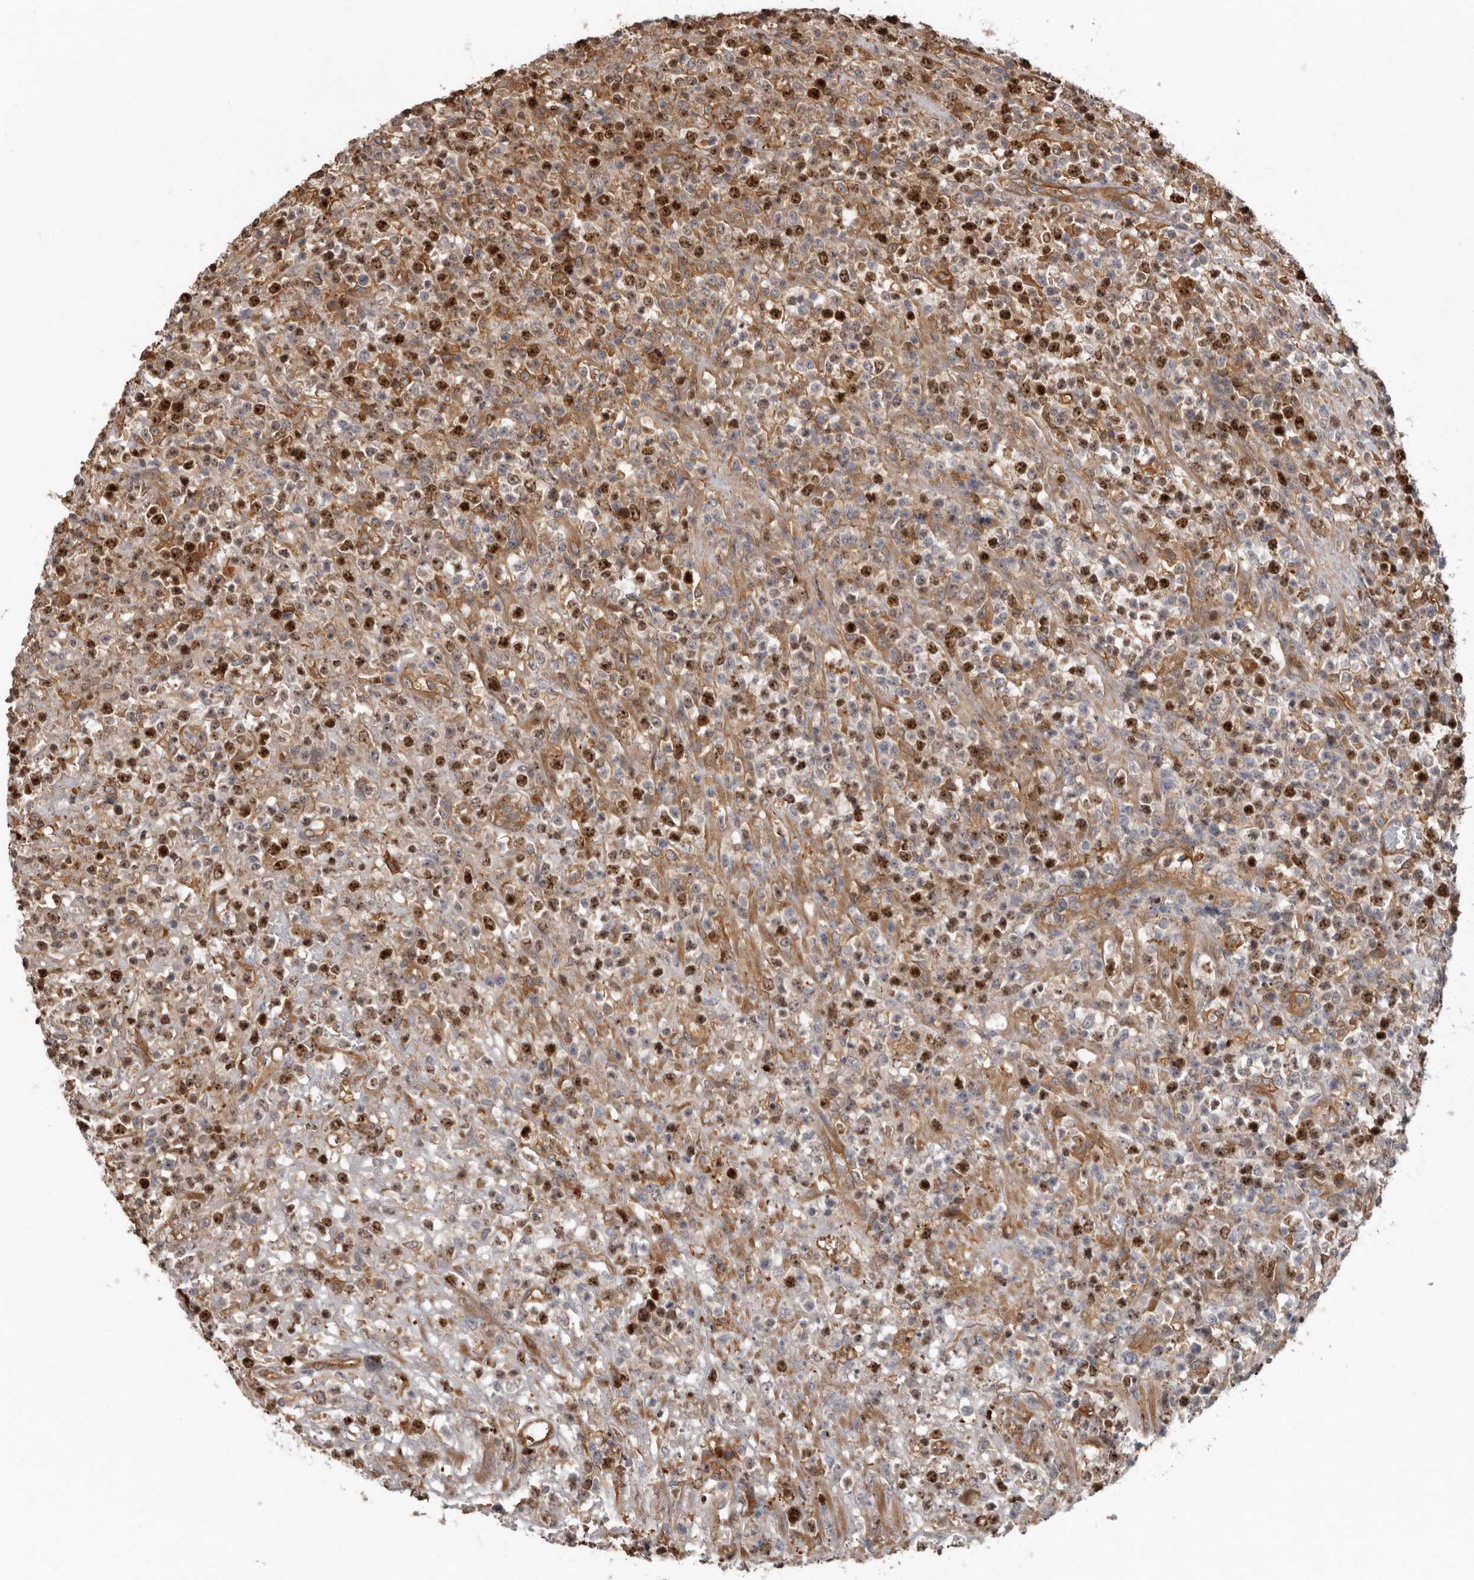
{"staining": {"intensity": "strong", "quantity": ">75%", "location": "nuclear"}, "tissue": "lymphoma", "cell_type": "Tumor cells", "image_type": "cancer", "snomed": [{"axis": "morphology", "description": "Malignant lymphoma, non-Hodgkin's type, High grade"}, {"axis": "topography", "description": "Colon"}], "caption": "Immunohistochemistry (IHC) micrograph of neoplastic tissue: human high-grade malignant lymphoma, non-Hodgkin's type stained using immunohistochemistry reveals high levels of strong protein expression localized specifically in the nuclear of tumor cells, appearing as a nuclear brown color.", "gene": "CDCA8", "patient": {"sex": "female", "age": 53}}